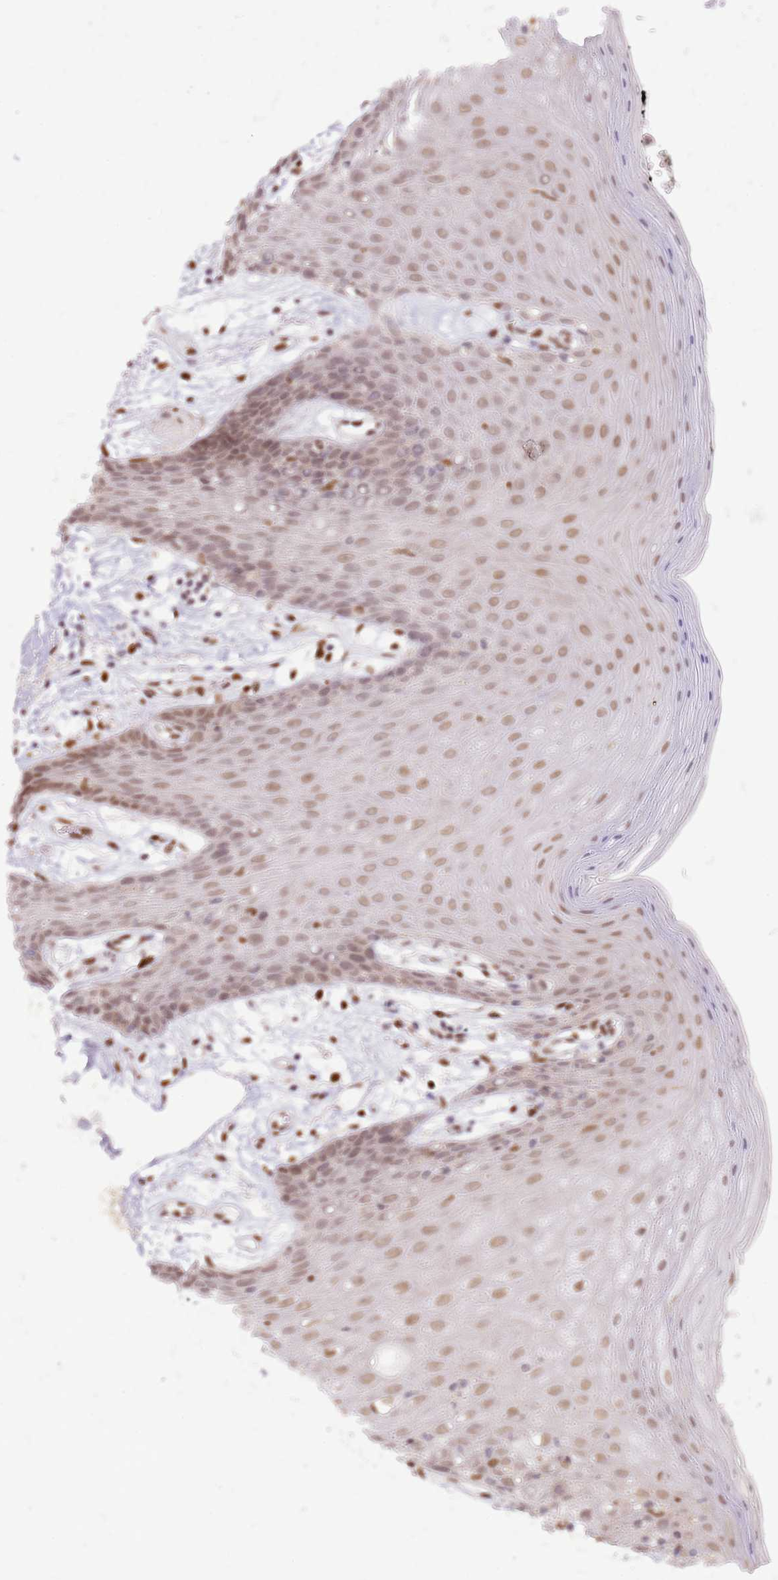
{"staining": {"intensity": "moderate", "quantity": ">75%", "location": "nuclear"}, "tissue": "oral mucosa", "cell_type": "Squamous epithelial cells", "image_type": "normal", "snomed": [{"axis": "morphology", "description": "Normal tissue, NOS"}, {"axis": "topography", "description": "Oral tissue"}, {"axis": "topography", "description": "Tounge, NOS"}], "caption": "Protein analysis of benign oral mucosa reveals moderate nuclear staining in approximately >75% of squamous epithelial cells.", "gene": "PHC2", "patient": {"sex": "female", "age": 59}}